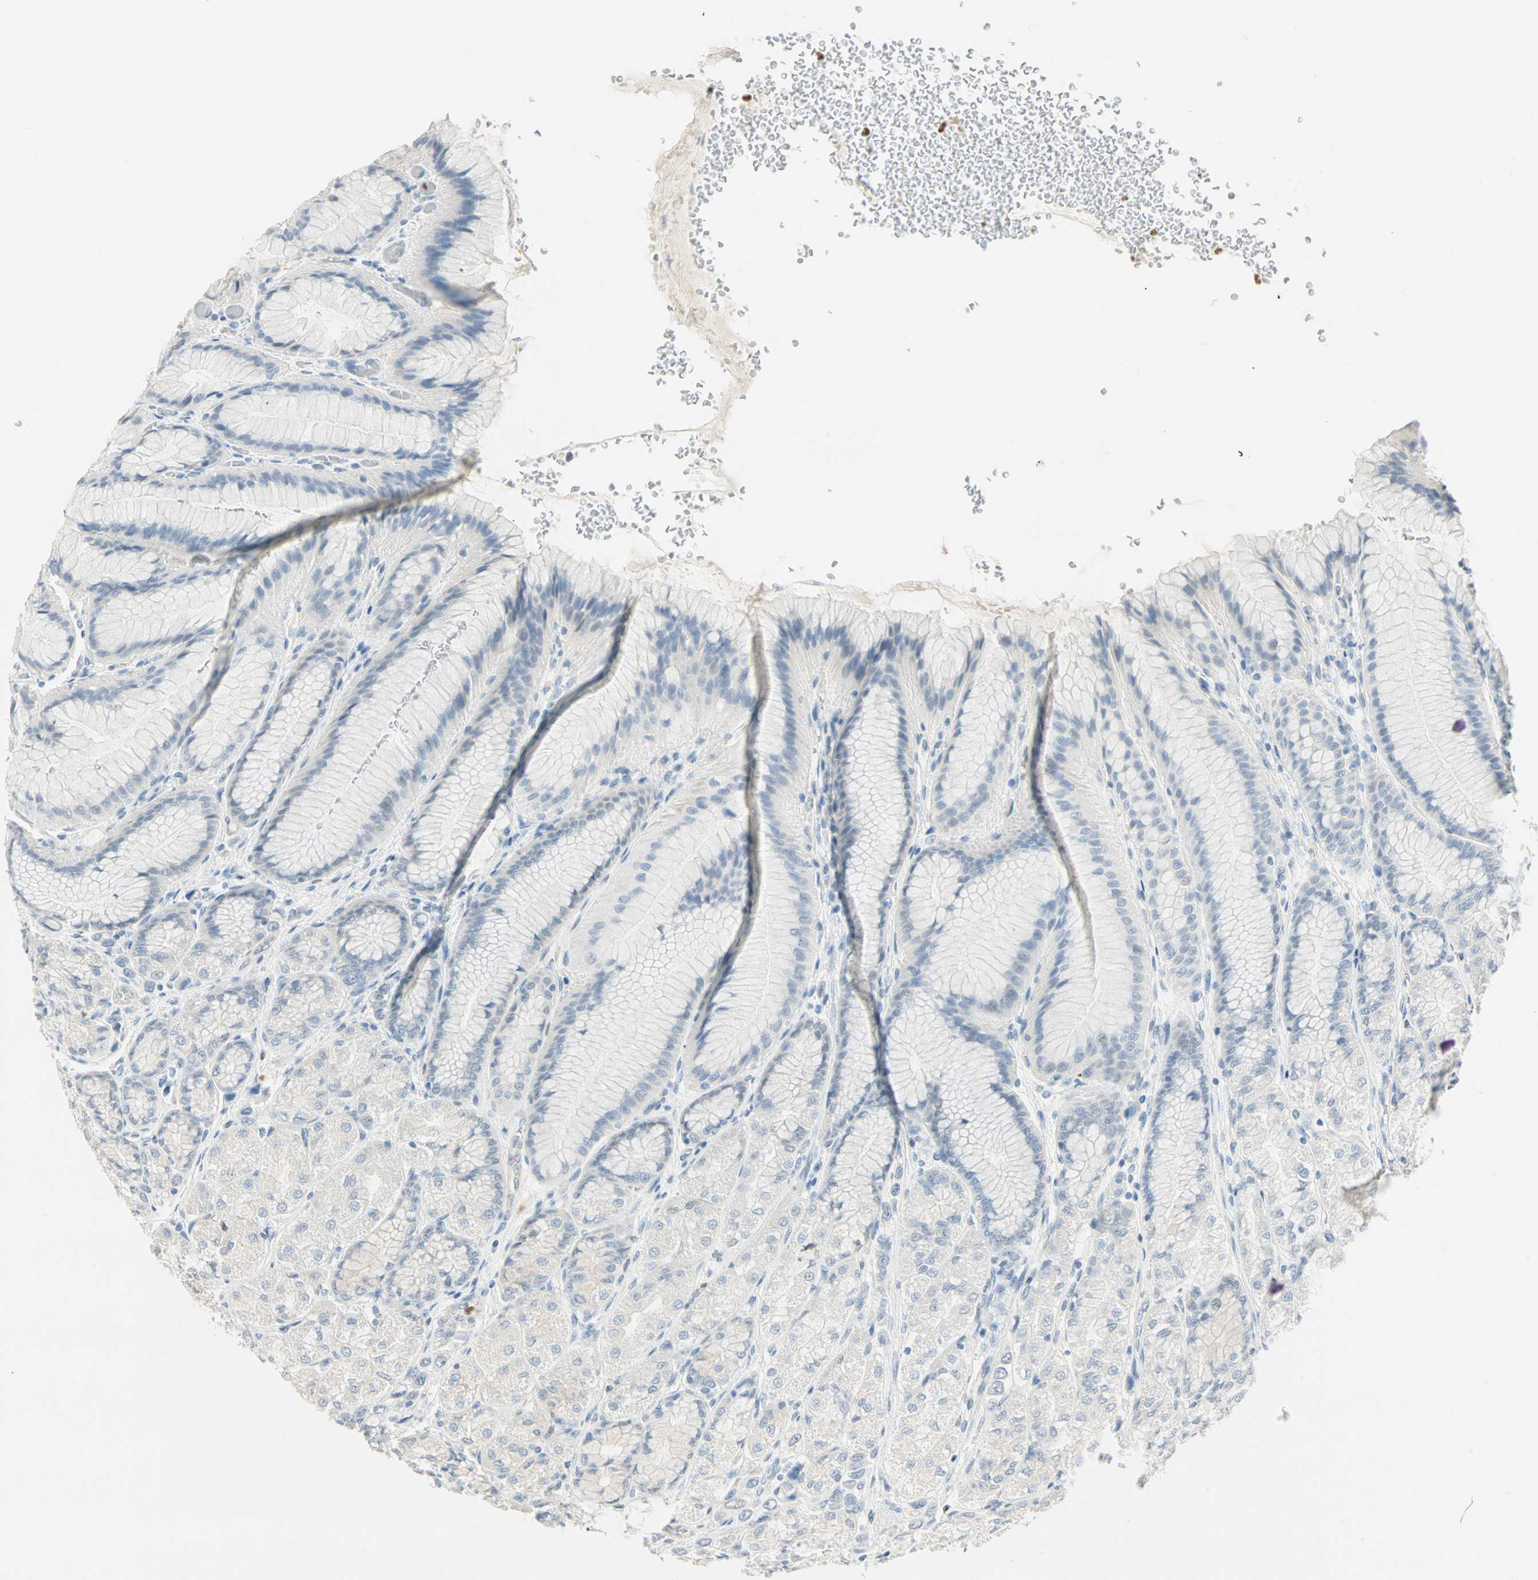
{"staining": {"intensity": "negative", "quantity": "none", "location": "none"}, "tissue": "stomach", "cell_type": "Glandular cells", "image_type": "normal", "snomed": [{"axis": "morphology", "description": "Normal tissue, NOS"}, {"axis": "morphology", "description": "Adenocarcinoma, NOS"}, {"axis": "topography", "description": "Stomach"}, {"axis": "topography", "description": "Stomach, lower"}], "caption": "Immunohistochemistry (IHC) image of benign stomach: stomach stained with DAB (3,3'-diaminobenzidine) reveals no significant protein expression in glandular cells.", "gene": "MLLT10", "patient": {"sex": "female", "age": 65}}